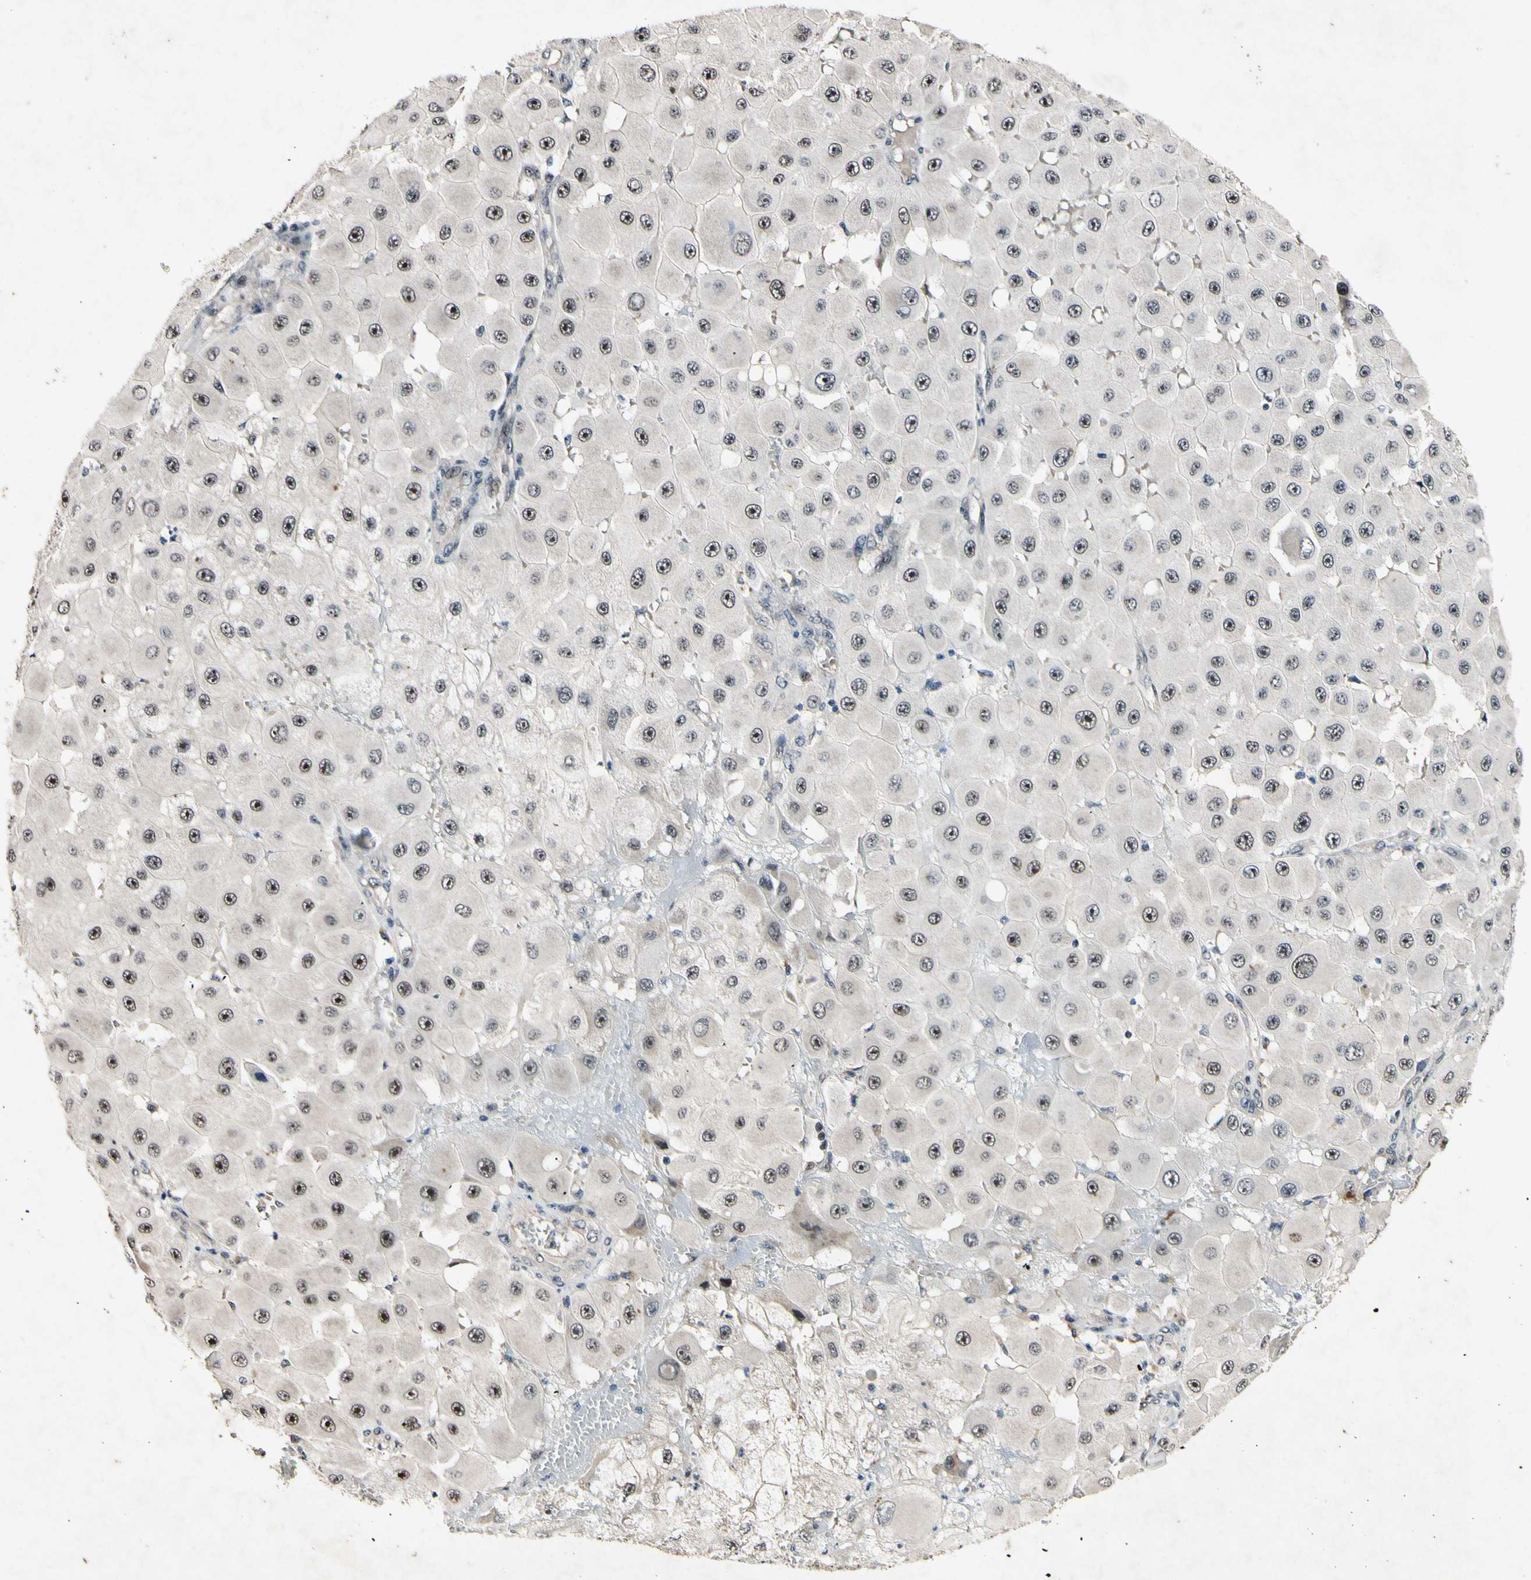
{"staining": {"intensity": "strong", "quantity": "25%-75%", "location": "nuclear"}, "tissue": "melanoma", "cell_type": "Tumor cells", "image_type": "cancer", "snomed": [{"axis": "morphology", "description": "Malignant melanoma, NOS"}, {"axis": "topography", "description": "Skin"}], "caption": "Strong nuclear staining is appreciated in approximately 25%-75% of tumor cells in malignant melanoma.", "gene": "POLR2F", "patient": {"sex": "female", "age": 81}}